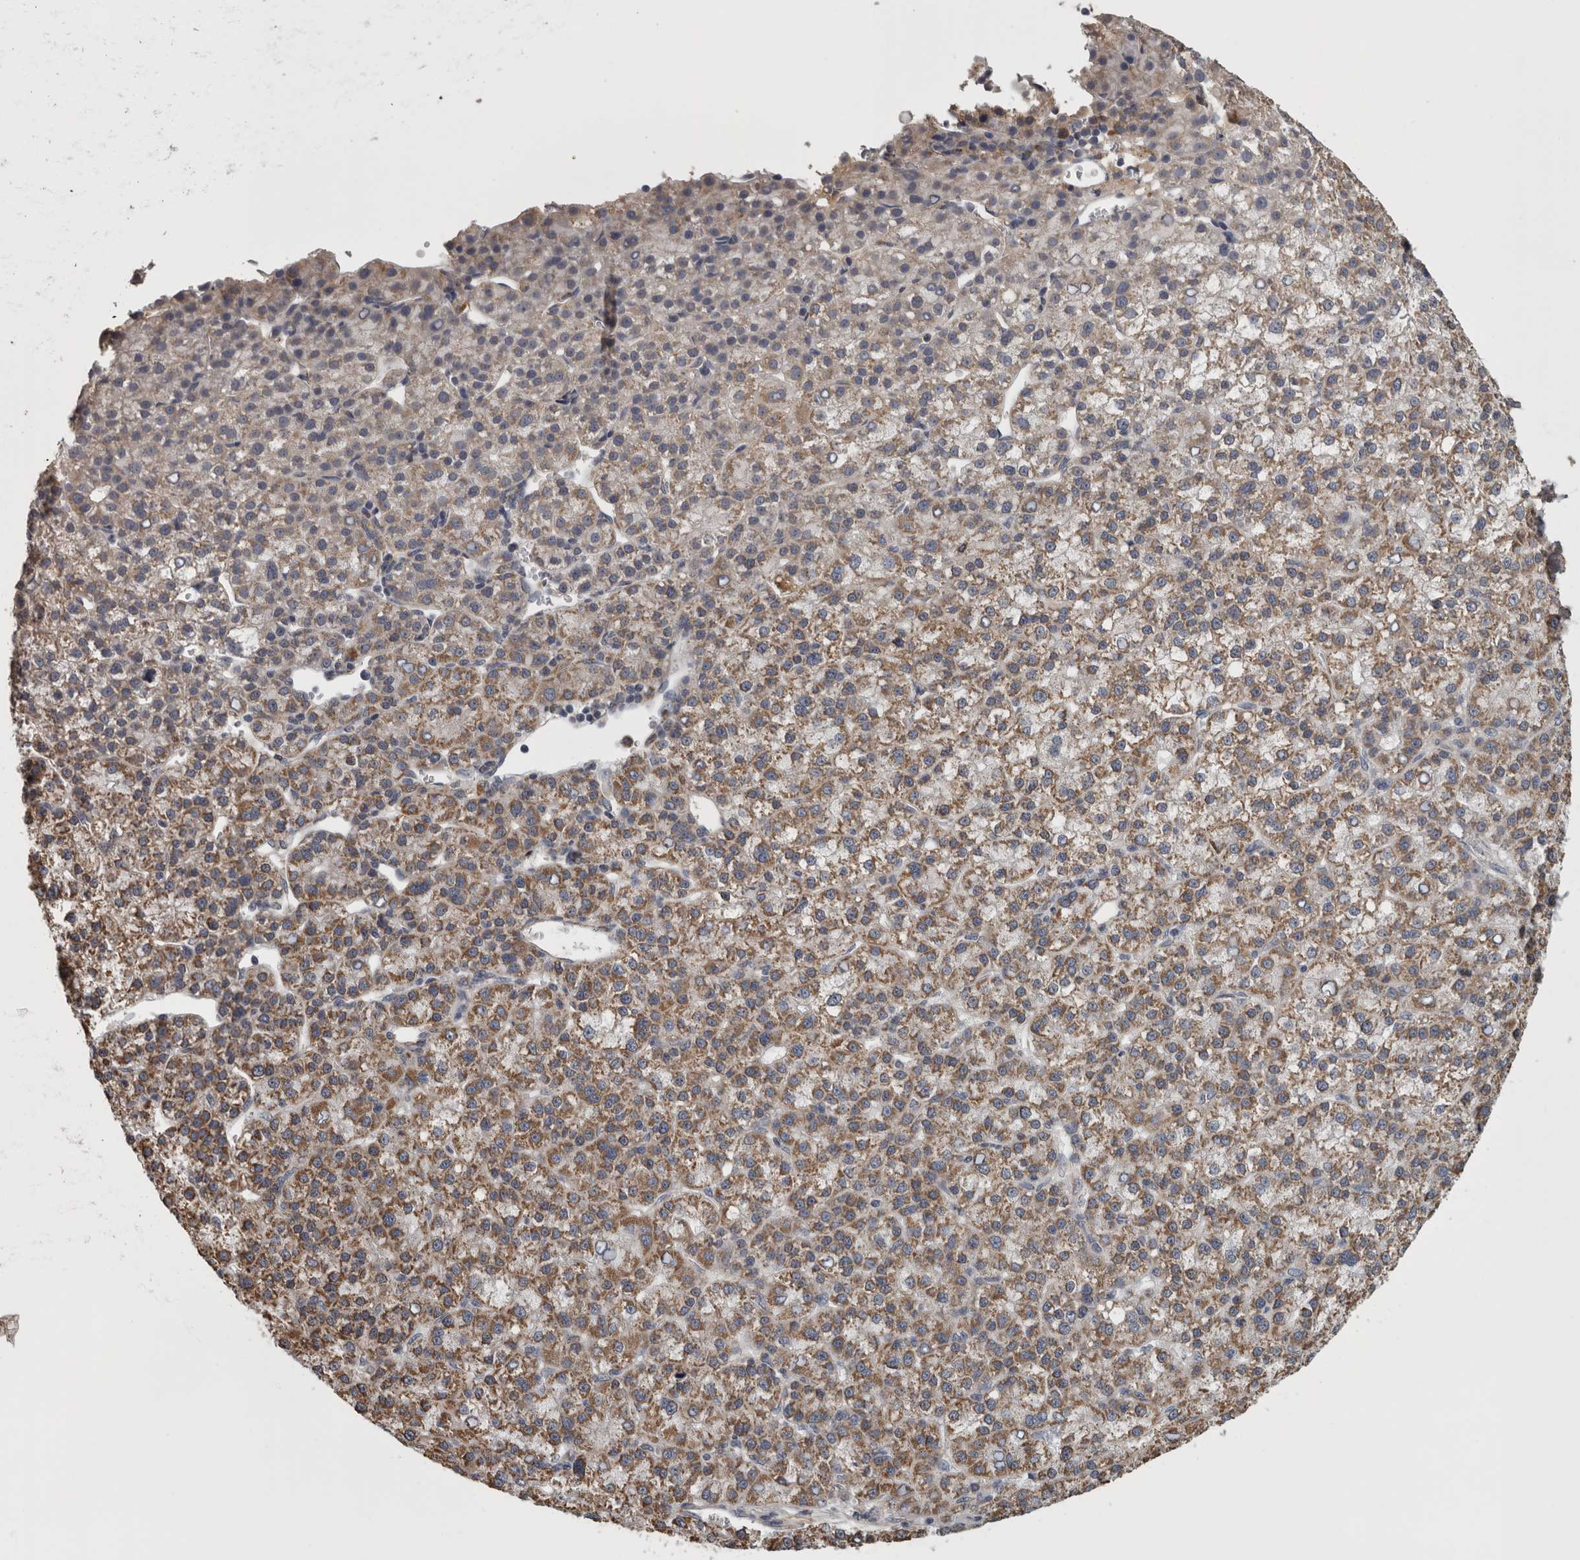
{"staining": {"intensity": "moderate", "quantity": ">75%", "location": "cytoplasmic/membranous"}, "tissue": "liver cancer", "cell_type": "Tumor cells", "image_type": "cancer", "snomed": [{"axis": "morphology", "description": "Carcinoma, Hepatocellular, NOS"}, {"axis": "topography", "description": "Liver"}], "caption": "DAB immunohistochemical staining of hepatocellular carcinoma (liver) demonstrates moderate cytoplasmic/membranous protein positivity in about >75% of tumor cells.", "gene": "FRK", "patient": {"sex": "female", "age": 58}}